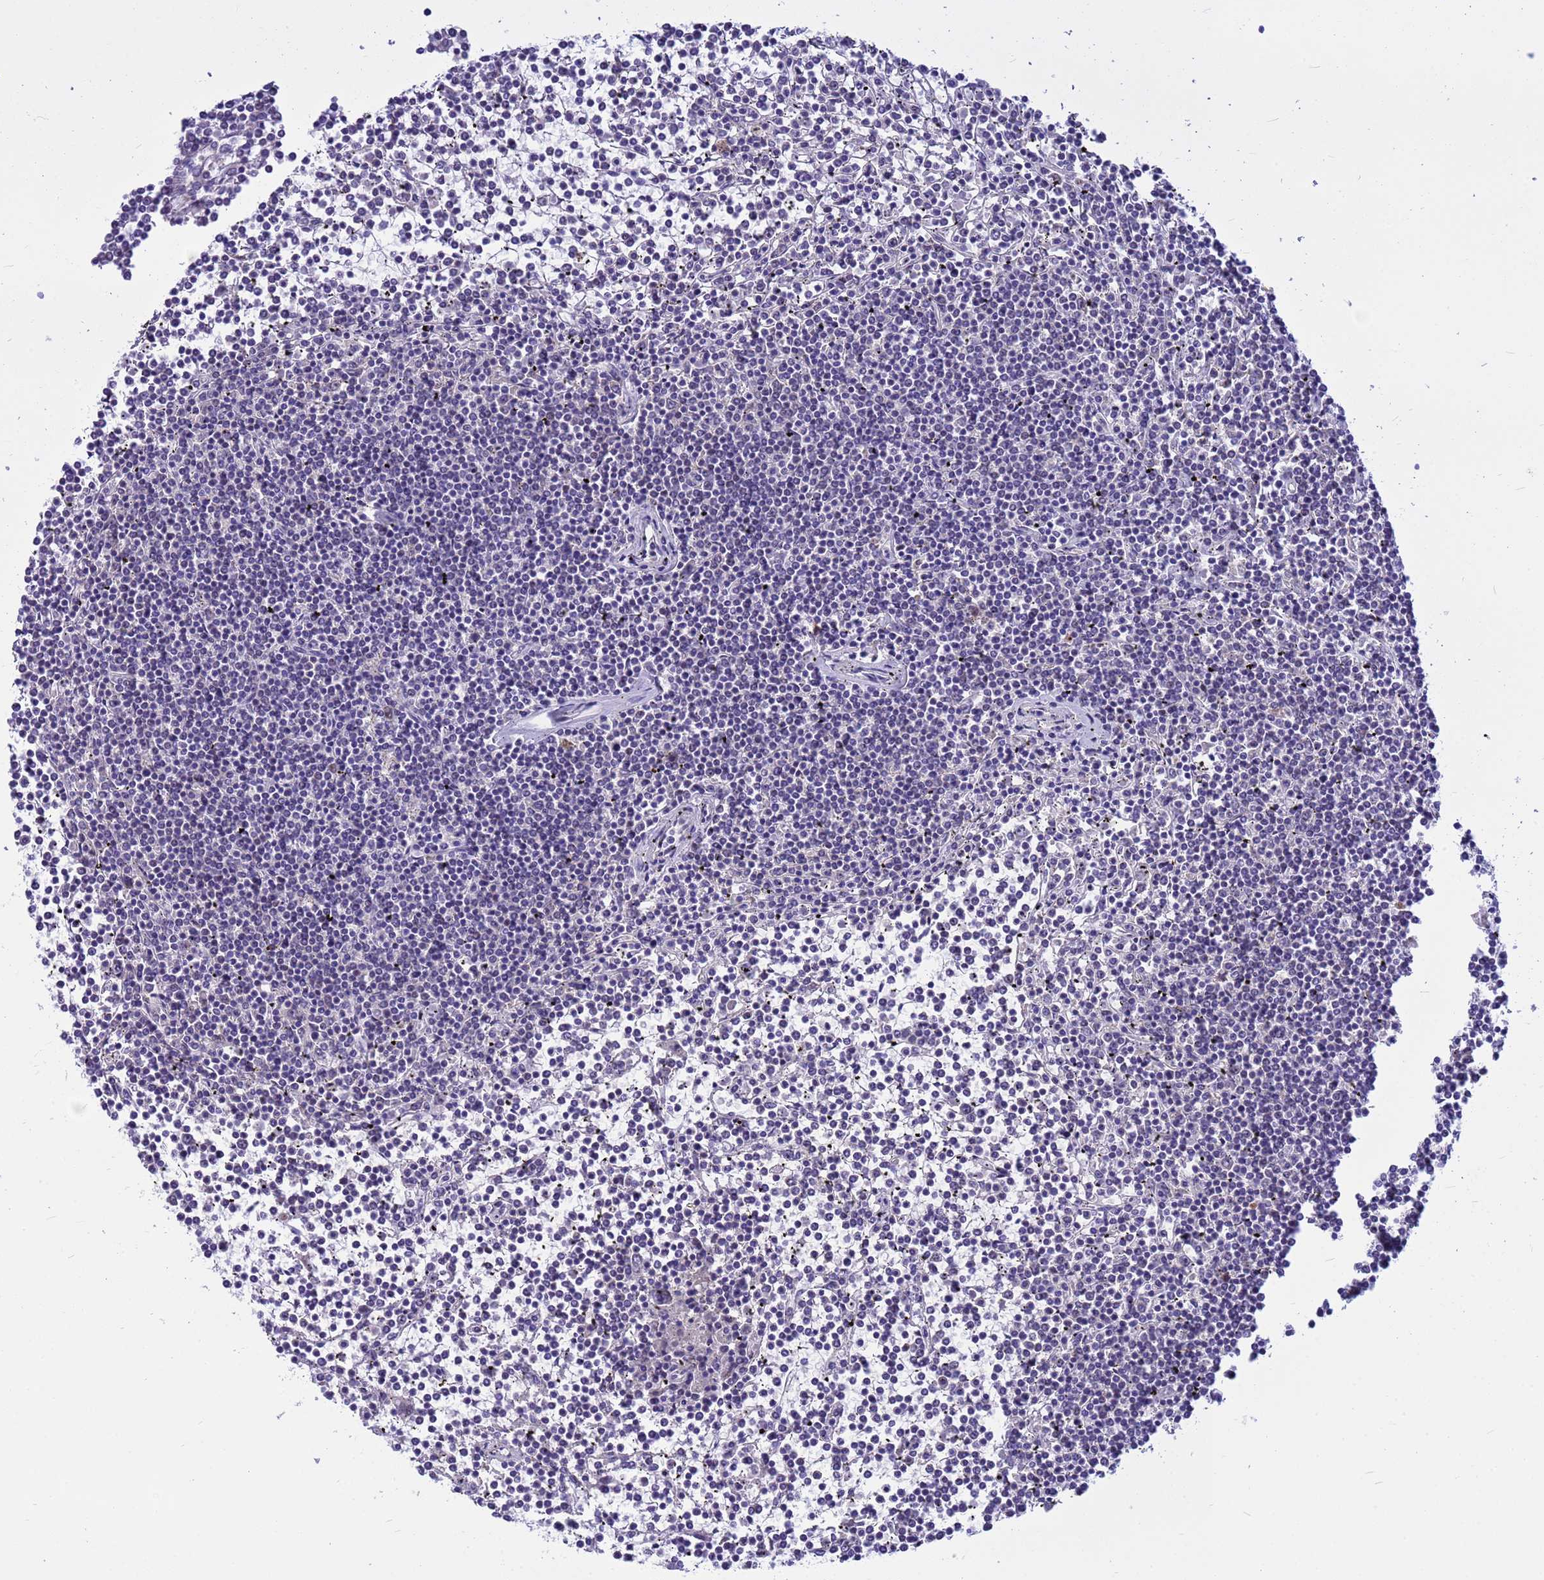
{"staining": {"intensity": "negative", "quantity": "none", "location": "none"}, "tissue": "lymphoma", "cell_type": "Tumor cells", "image_type": "cancer", "snomed": [{"axis": "morphology", "description": "Malignant lymphoma, non-Hodgkin's type, Low grade"}, {"axis": "topography", "description": "Spleen"}], "caption": "Immunohistochemical staining of malignant lymphoma, non-Hodgkin's type (low-grade) shows no significant positivity in tumor cells.", "gene": "DMRTC2", "patient": {"sex": "female", "age": 19}}